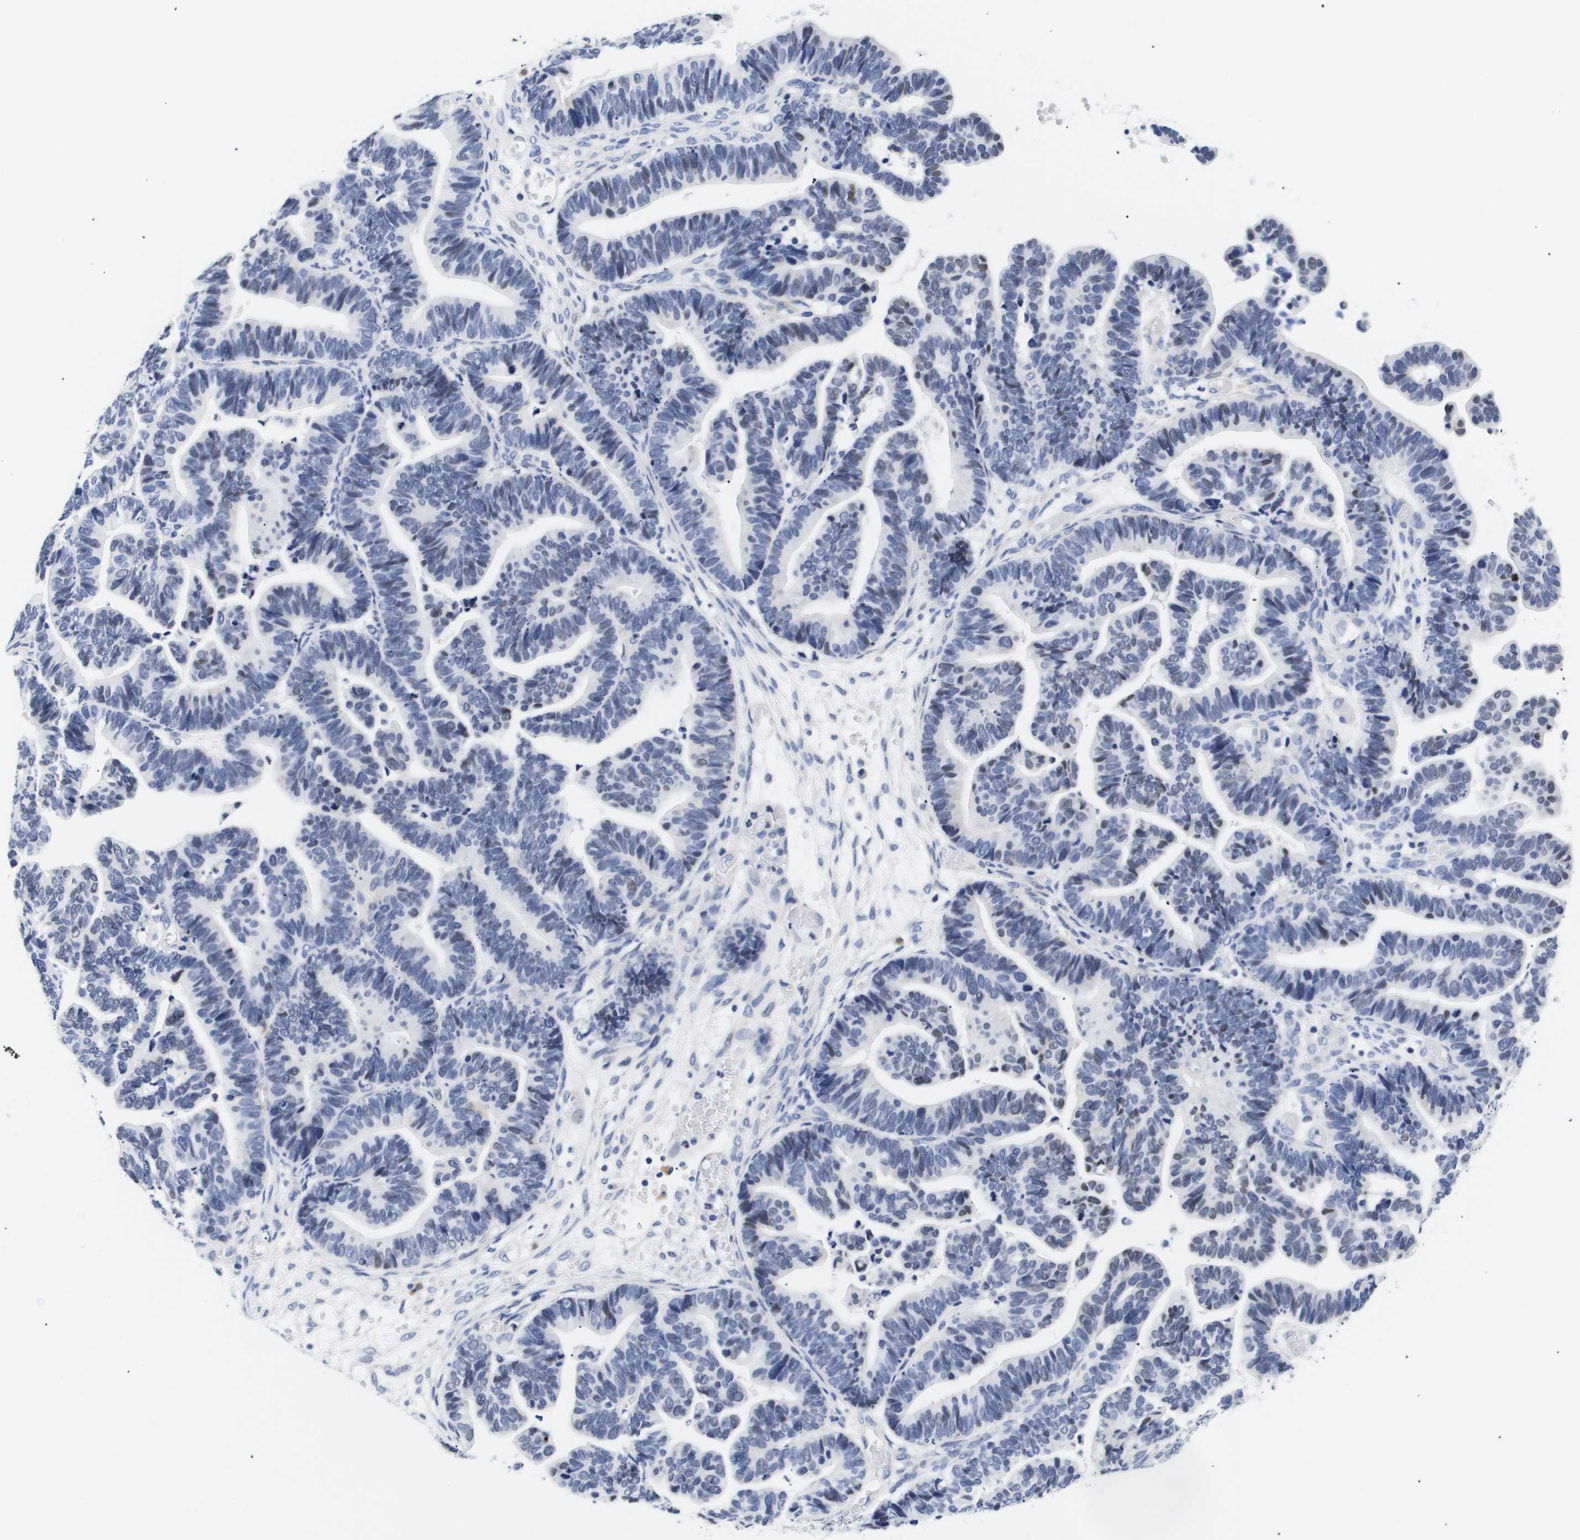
{"staining": {"intensity": "weak", "quantity": "<25%", "location": "nuclear"}, "tissue": "ovarian cancer", "cell_type": "Tumor cells", "image_type": "cancer", "snomed": [{"axis": "morphology", "description": "Cystadenocarcinoma, serous, NOS"}, {"axis": "topography", "description": "Ovary"}], "caption": "Protein analysis of serous cystadenocarcinoma (ovarian) reveals no significant expression in tumor cells.", "gene": "SHD", "patient": {"sex": "female", "age": 56}}